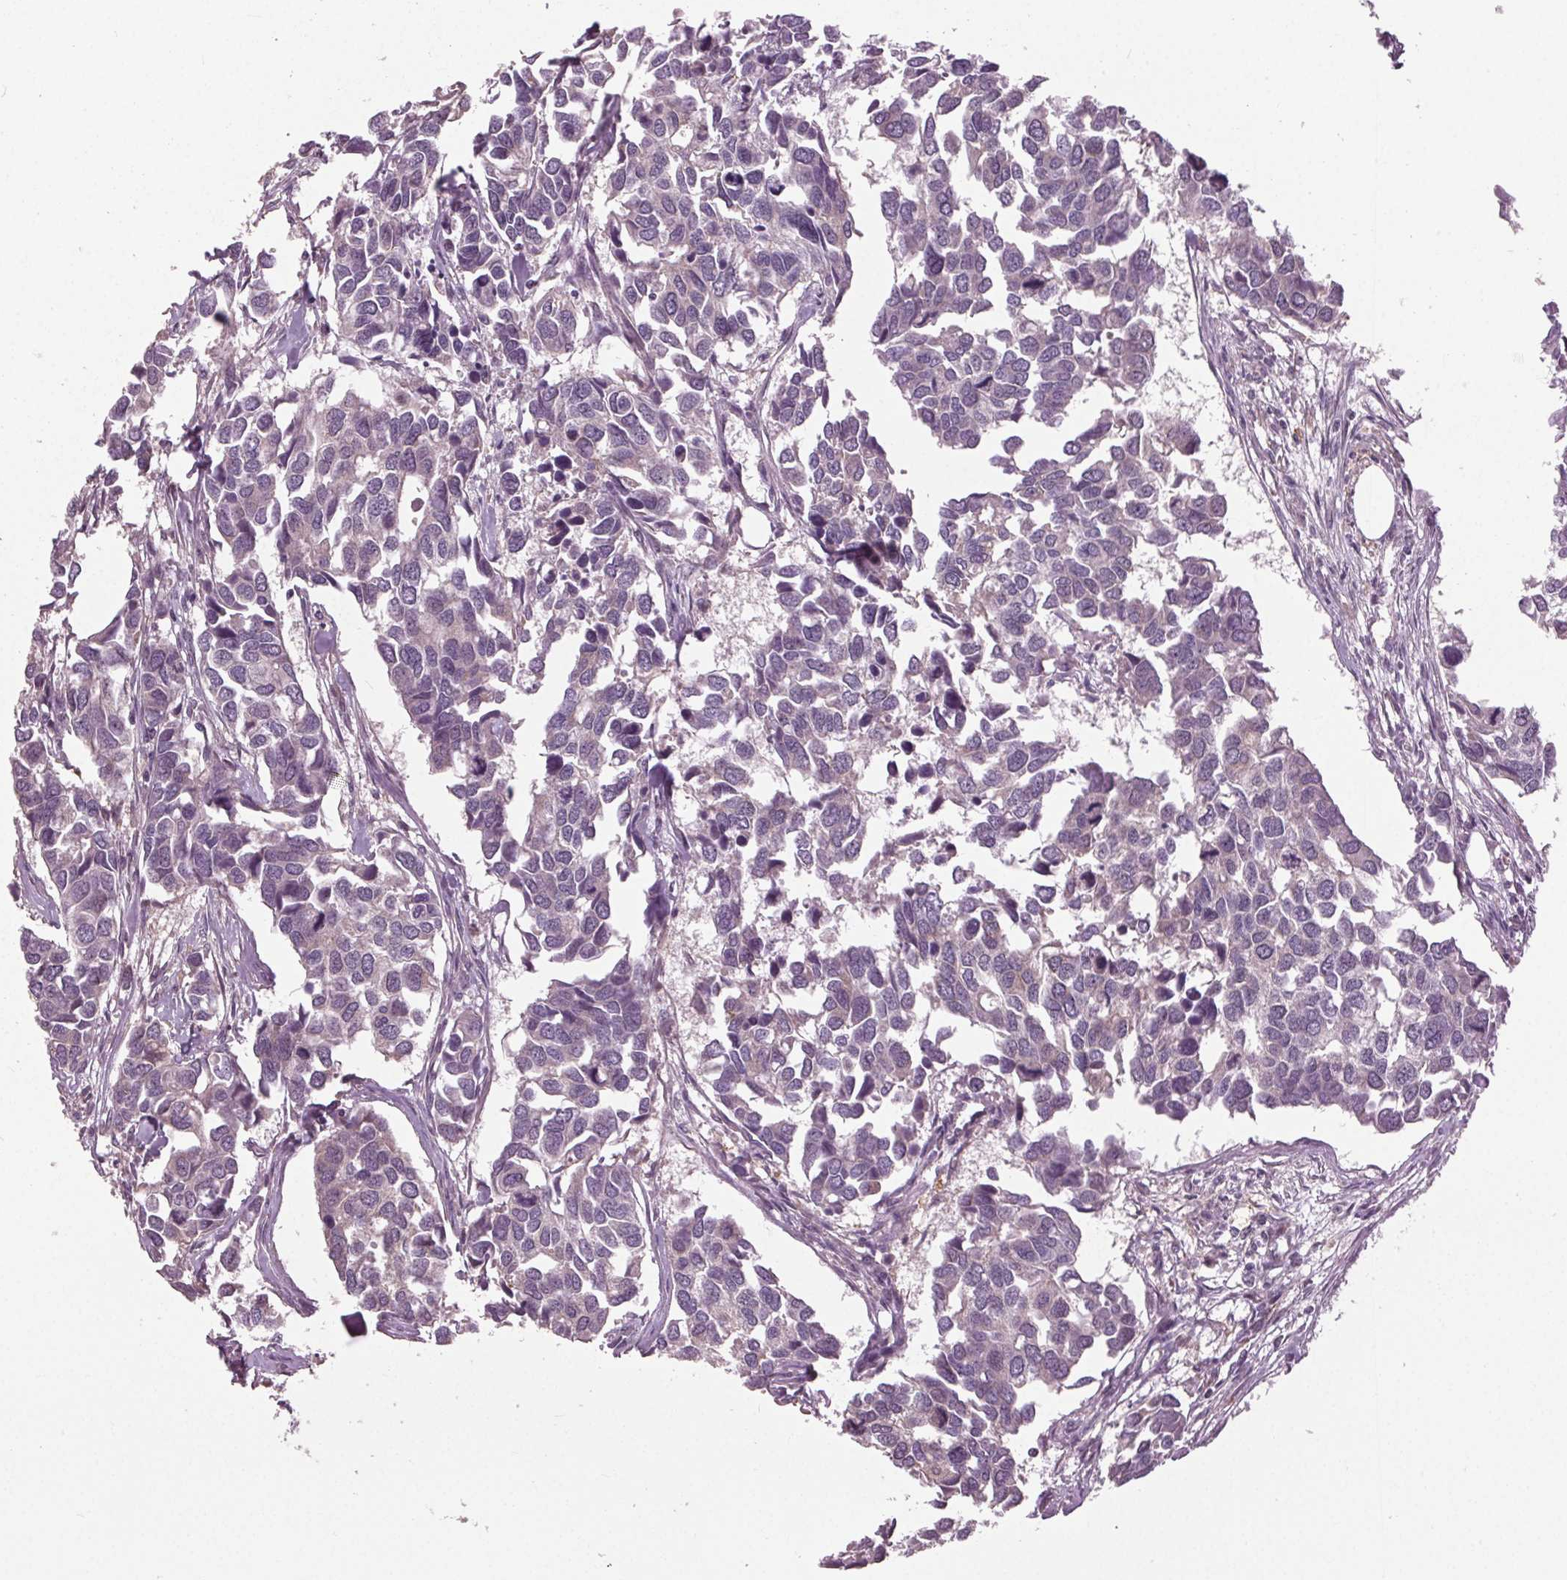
{"staining": {"intensity": "negative", "quantity": "none", "location": "none"}, "tissue": "breast cancer", "cell_type": "Tumor cells", "image_type": "cancer", "snomed": [{"axis": "morphology", "description": "Duct carcinoma"}, {"axis": "topography", "description": "Breast"}], "caption": "Immunohistochemistry of breast cancer (intraductal carcinoma) shows no staining in tumor cells.", "gene": "BSDC1", "patient": {"sex": "female", "age": 83}}